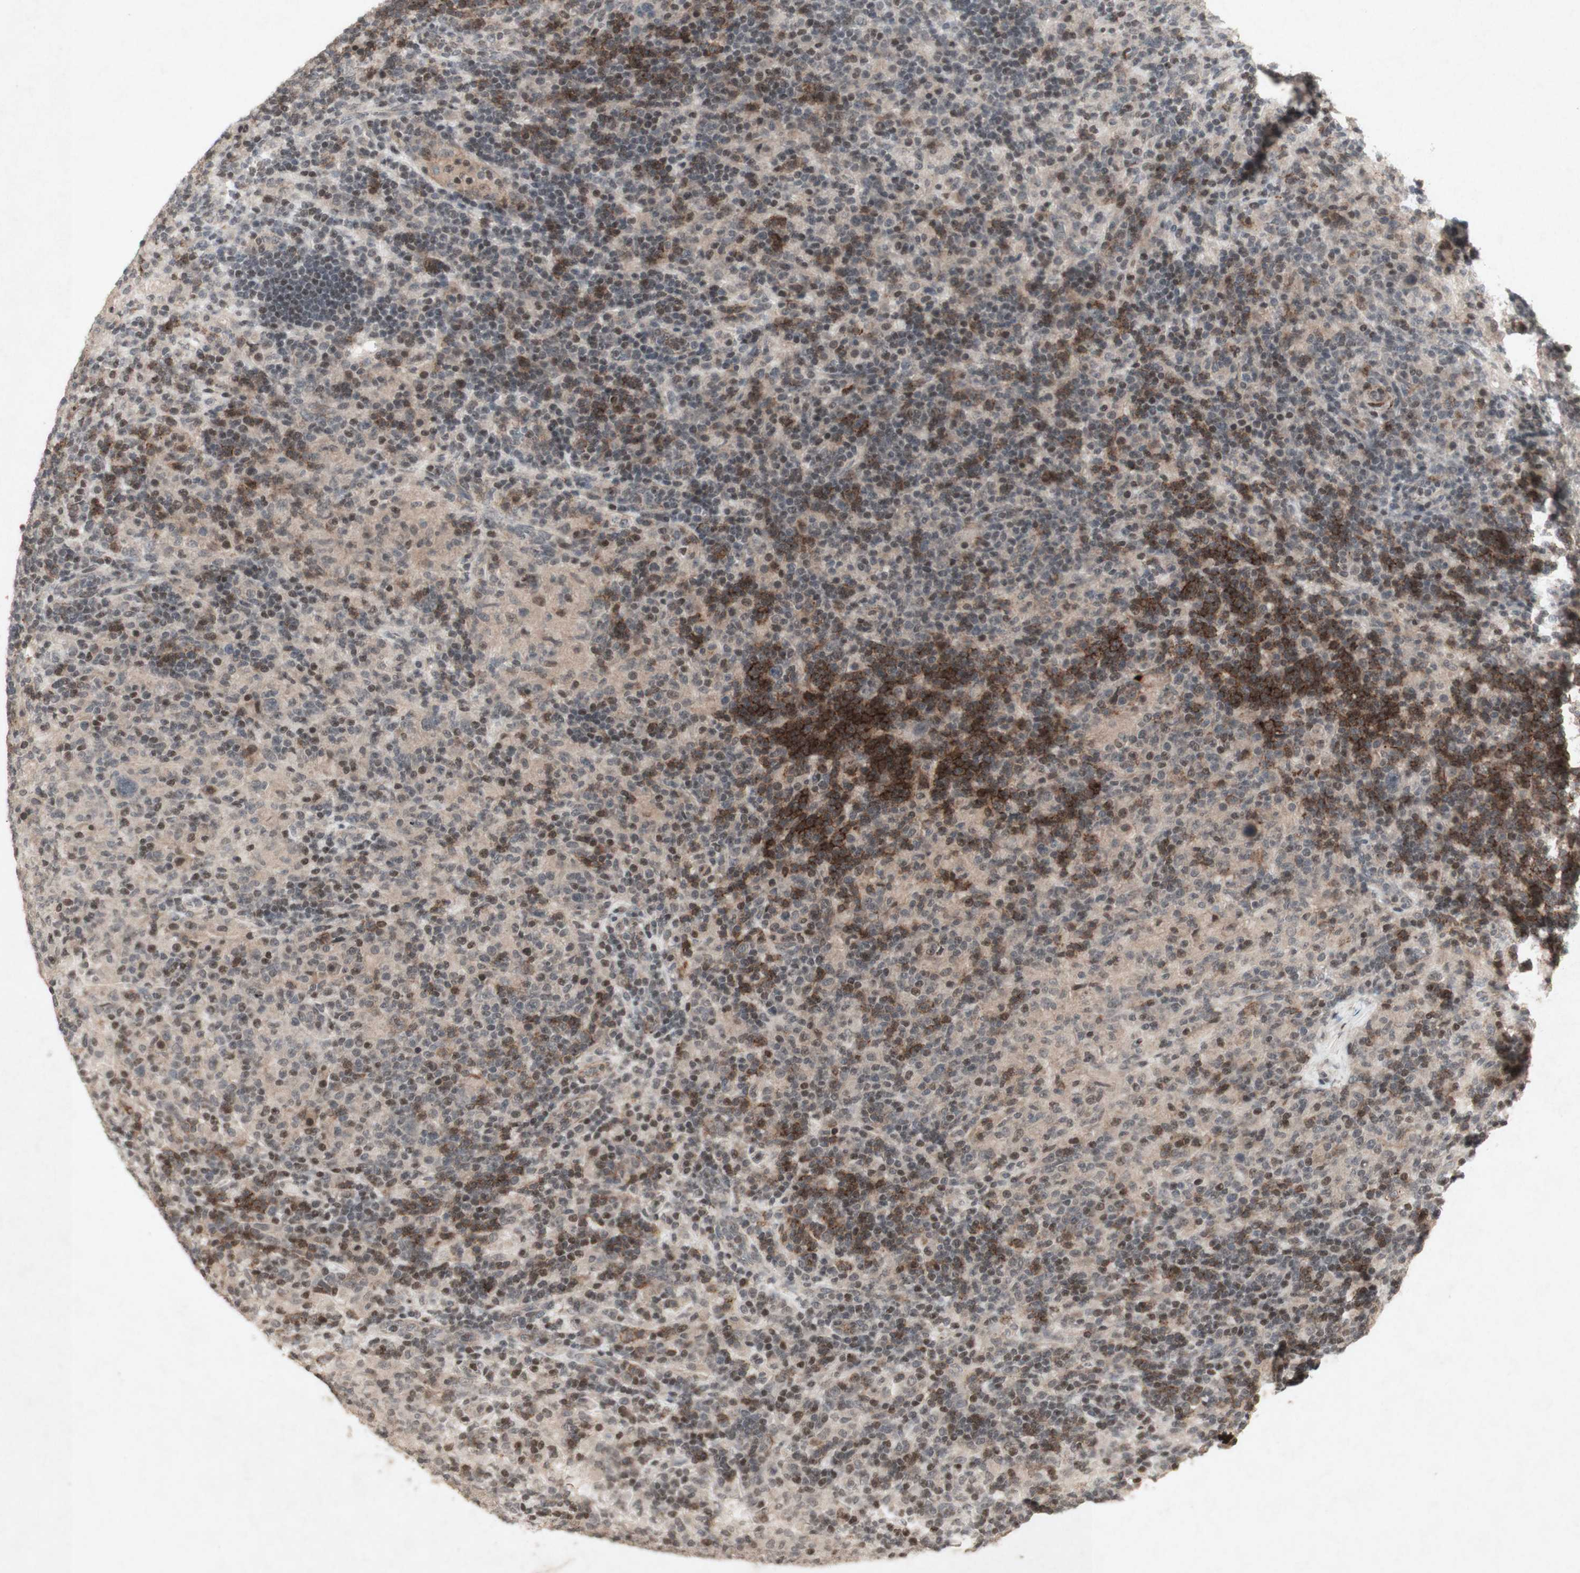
{"staining": {"intensity": "weak", "quantity": ">75%", "location": "cytoplasmic/membranous"}, "tissue": "lymphoma", "cell_type": "Tumor cells", "image_type": "cancer", "snomed": [{"axis": "morphology", "description": "Hodgkin's disease, NOS"}, {"axis": "topography", "description": "Lymph node"}], "caption": "Hodgkin's disease stained with a protein marker displays weak staining in tumor cells.", "gene": "PLXNA1", "patient": {"sex": "male", "age": 70}}